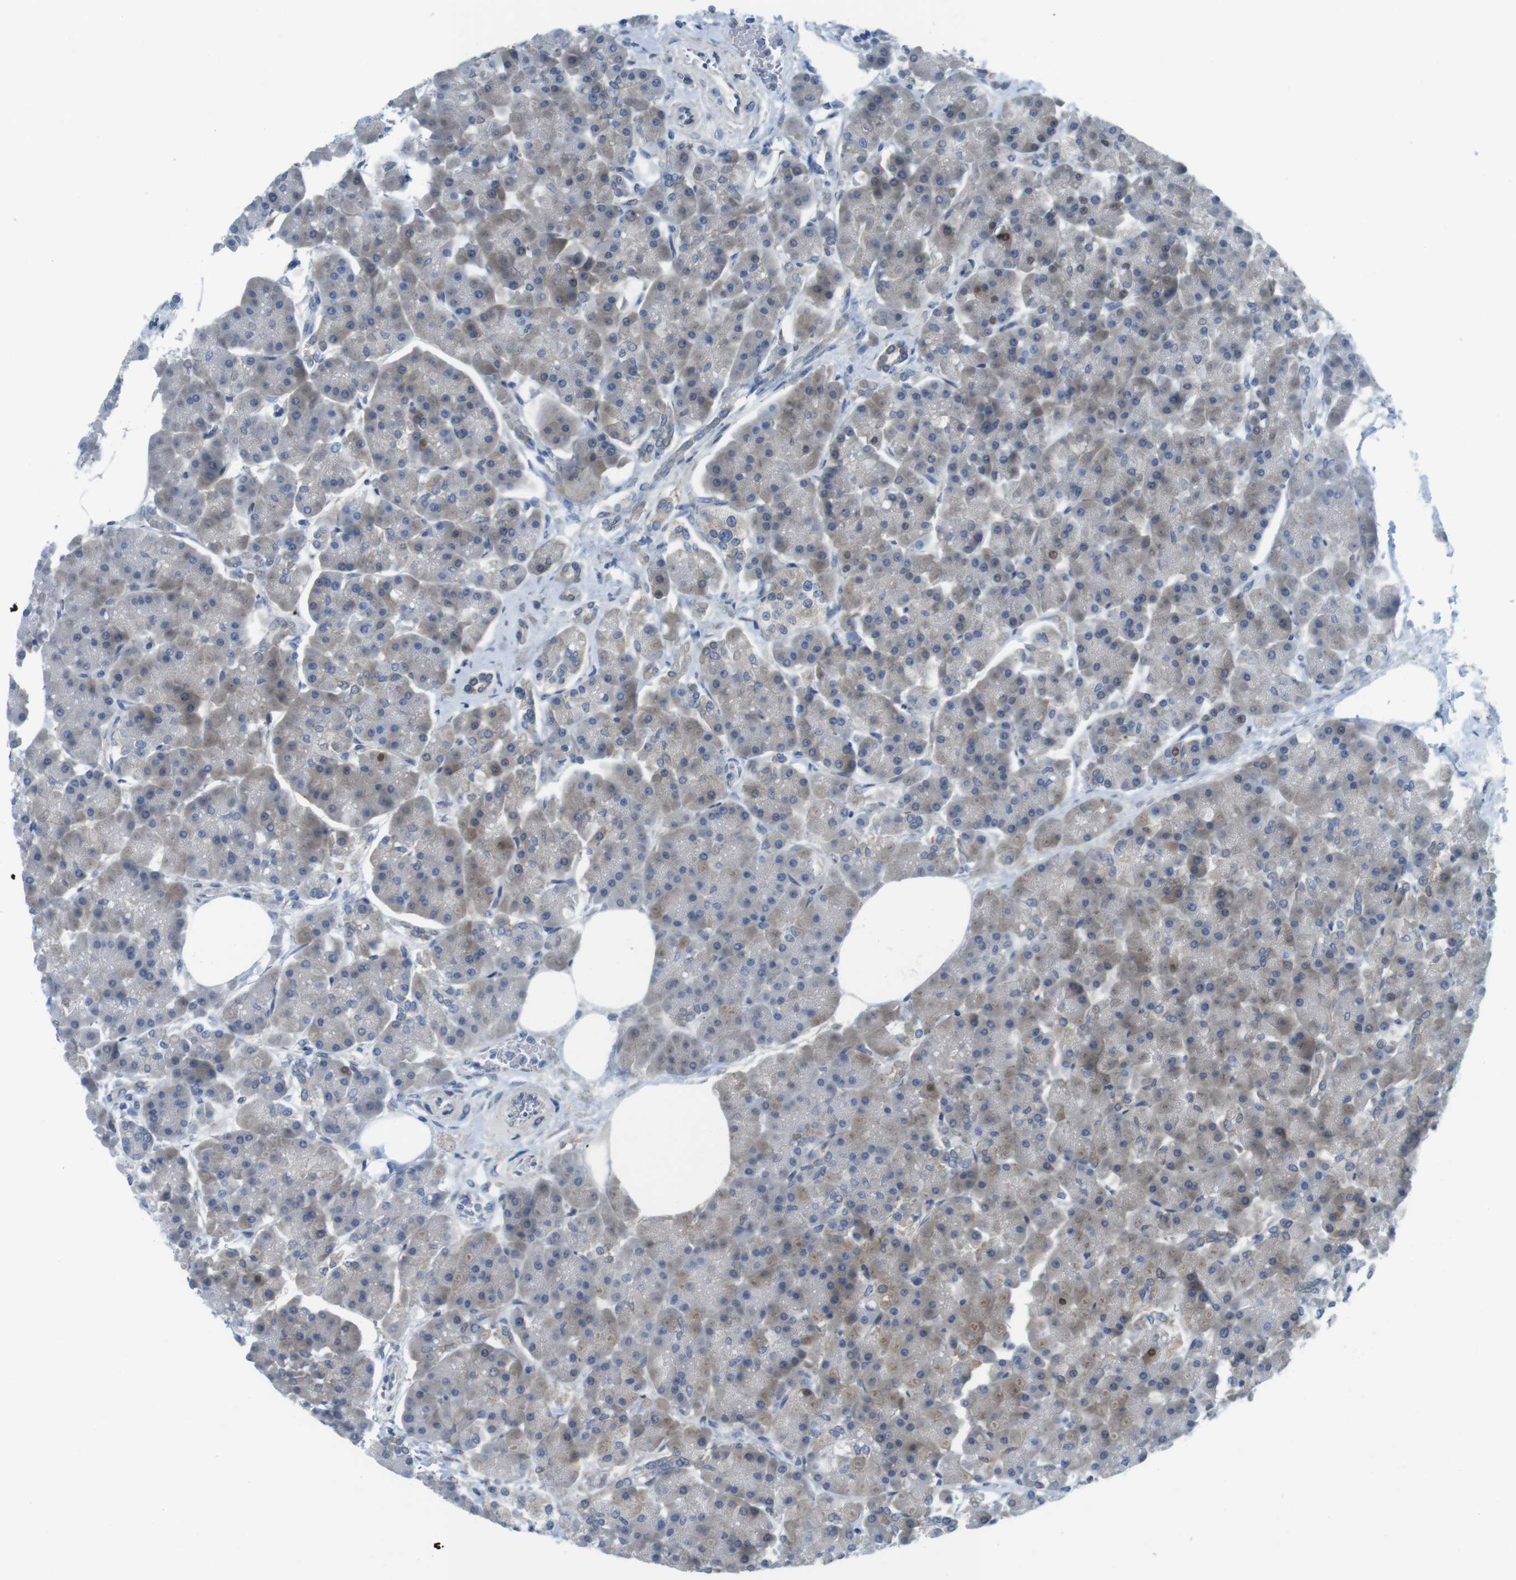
{"staining": {"intensity": "moderate", "quantity": ">75%", "location": "cytoplasmic/membranous"}, "tissue": "pancreas", "cell_type": "Exocrine glandular cells", "image_type": "normal", "snomed": [{"axis": "morphology", "description": "Normal tissue, NOS"}, {"axis": "topography", "description": "Pancreas"}], "caption": "Pancreas stained with DAB (3,3'-diaminobenzidine) immunohistochemistry exhibits medium levels of moderate cytoplasmic/membranous staining in about >75% of exocrine glandular cells. The staining was performed using DAB (3,3'-diaminobenzidine) to visualize the protein expression in brown, while the nuclei were stained in blue with hematoxylin (Magnification: 20x).", "gene": "CASP2", "patient": {"sex": "female", "age": 70}}